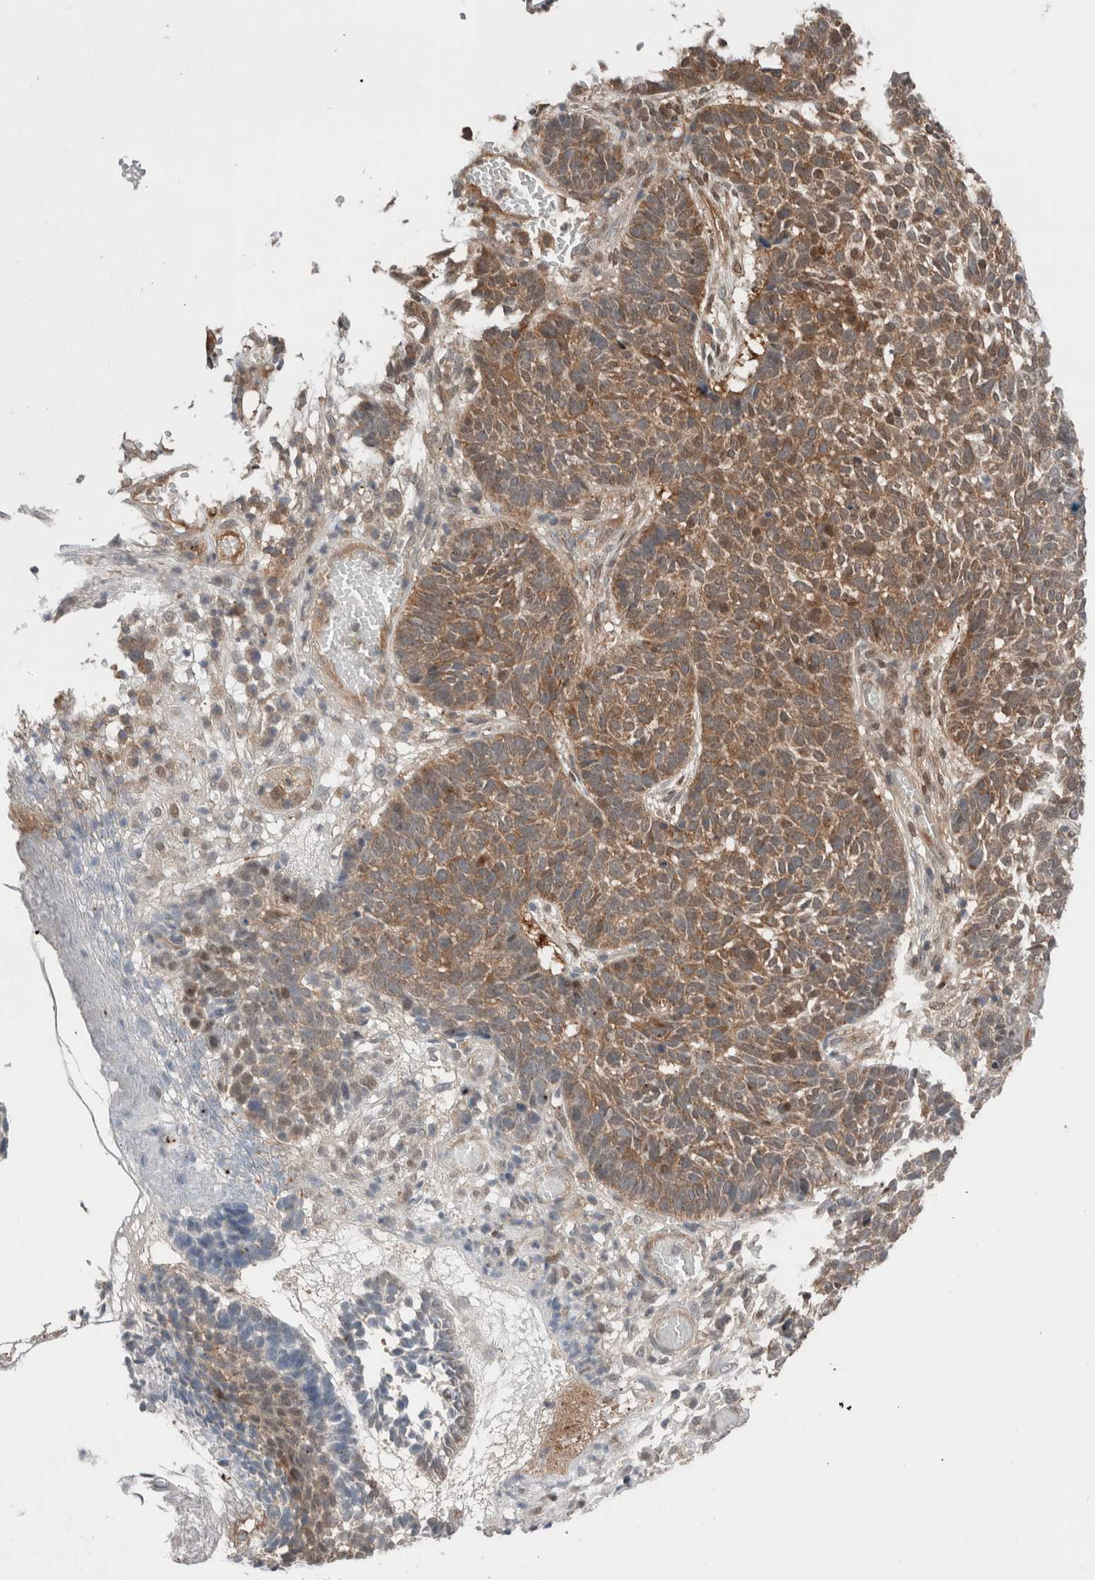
{"staining": {"intensity": "moderate", "quantity": ">75%", "location": "cytoplasmic/membranous,nuclear"}, "tissue": "skin cancer", "cell_type": "Tumor cells", "image_type": "cancer", "snomed": [{"axis": "morphology", "description": "Basal cell carcinoma"}, {"axis": "topography", "description": "Skin"}], "caption": "Moderate cytoplasmic/membranous and nuclear positivity is identified in about >75% of tumor cells in skin cancer. (brown staining indicates protein expression, while blue staining denotes nuclei).", "gene": "XPNPEP1", "patient": {"sex": "male", "age": 85}}